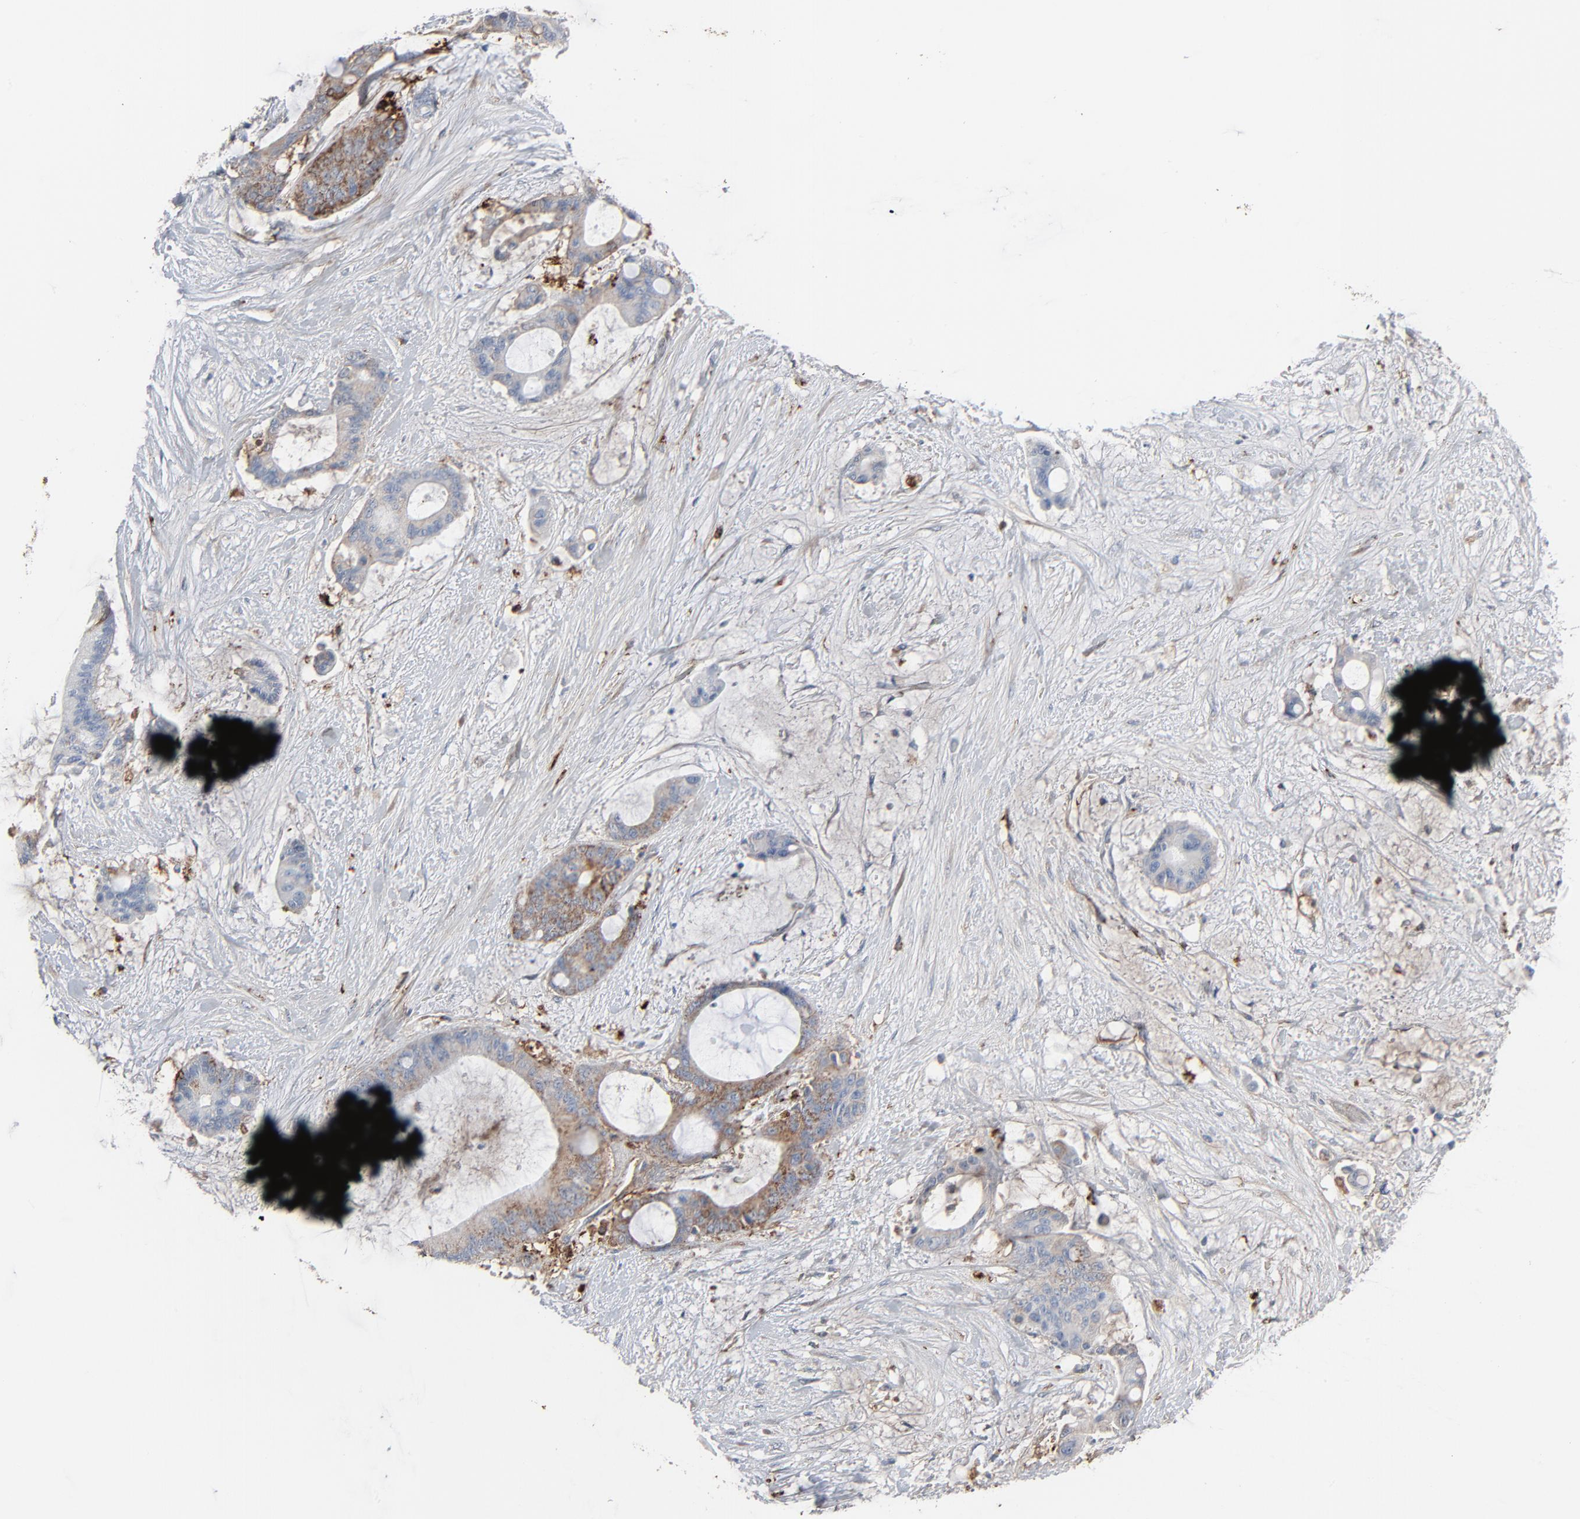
{"staining": {"intensity": "moderate", "quantity": "25%-75%", "location": "cytoplasmic/membranous"}, "tissue": "liver cancer", "cell_type": "Tumor cells", "image_type": "cancer", "snomed": [{"axis": "morphology", "description": "Cholangiocarcinoma"}, {"axis": "topography", "description": "Liver"}], "caption": "This is a photomicrograph of immunohistochemistry staining of liver cholangiocarcinoma, which shows moderate staining in the cytoplasmic/membranous of tumor cells.", "gene": "BGN", "patient": {"sex": "female", "age": 73}}